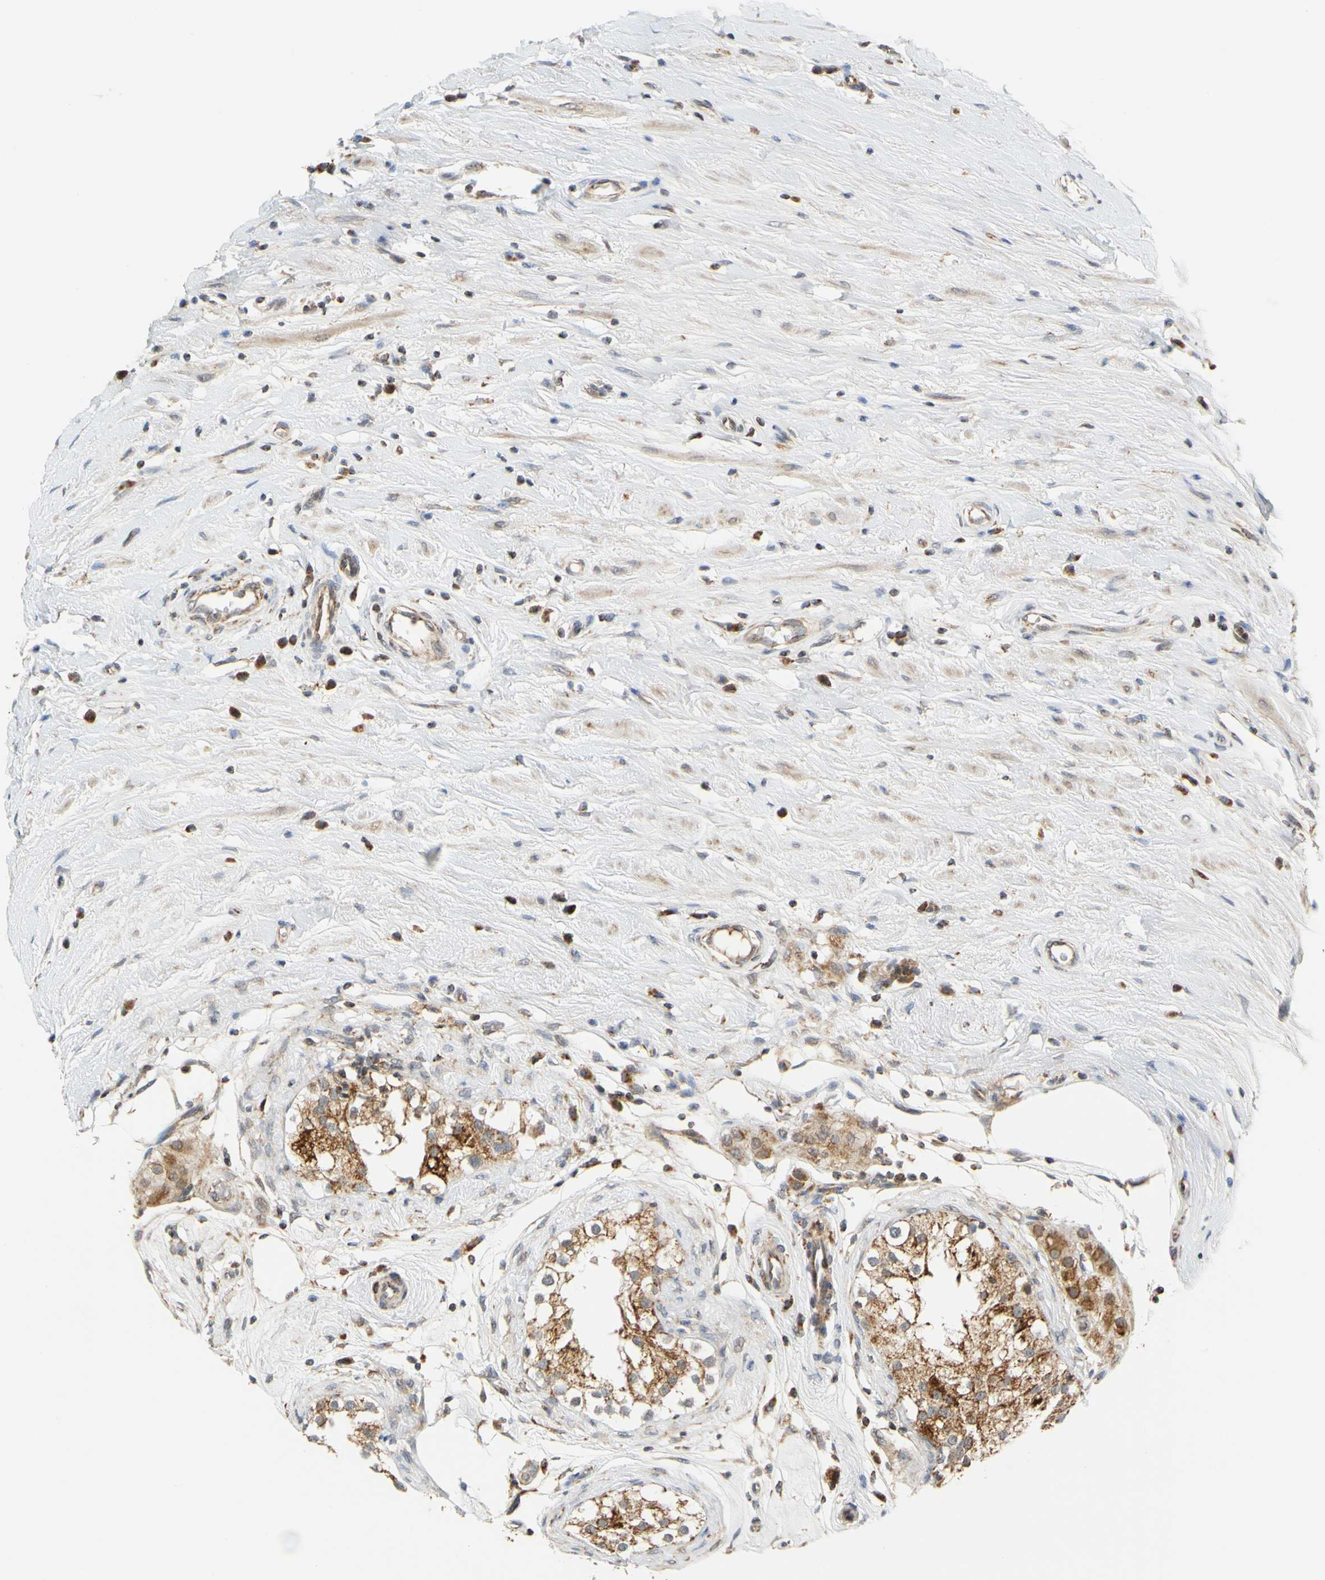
{"staining": {"intensity": "moderate", "quantity": ">75%", "location": "cytoplasmic/membranous"}, "tissue": "epididymis", "cell_type": "Glandular cells", "image_type": "normal", "snomed": [{"axis": "morphology", "description": "Normal tissue, NOS"}, {"axis": "morphology", "description": "Inflammation, NOS"}, {"axis": "topography", "description": "Epididymis"}], "caption": "Epididymis stained with IHC shows moderate cytoplasmic/membranous staining in approximately >75% of glandular cells.", "gene": "SFXN3", "patient": {"sex": "male", "age": 84}}